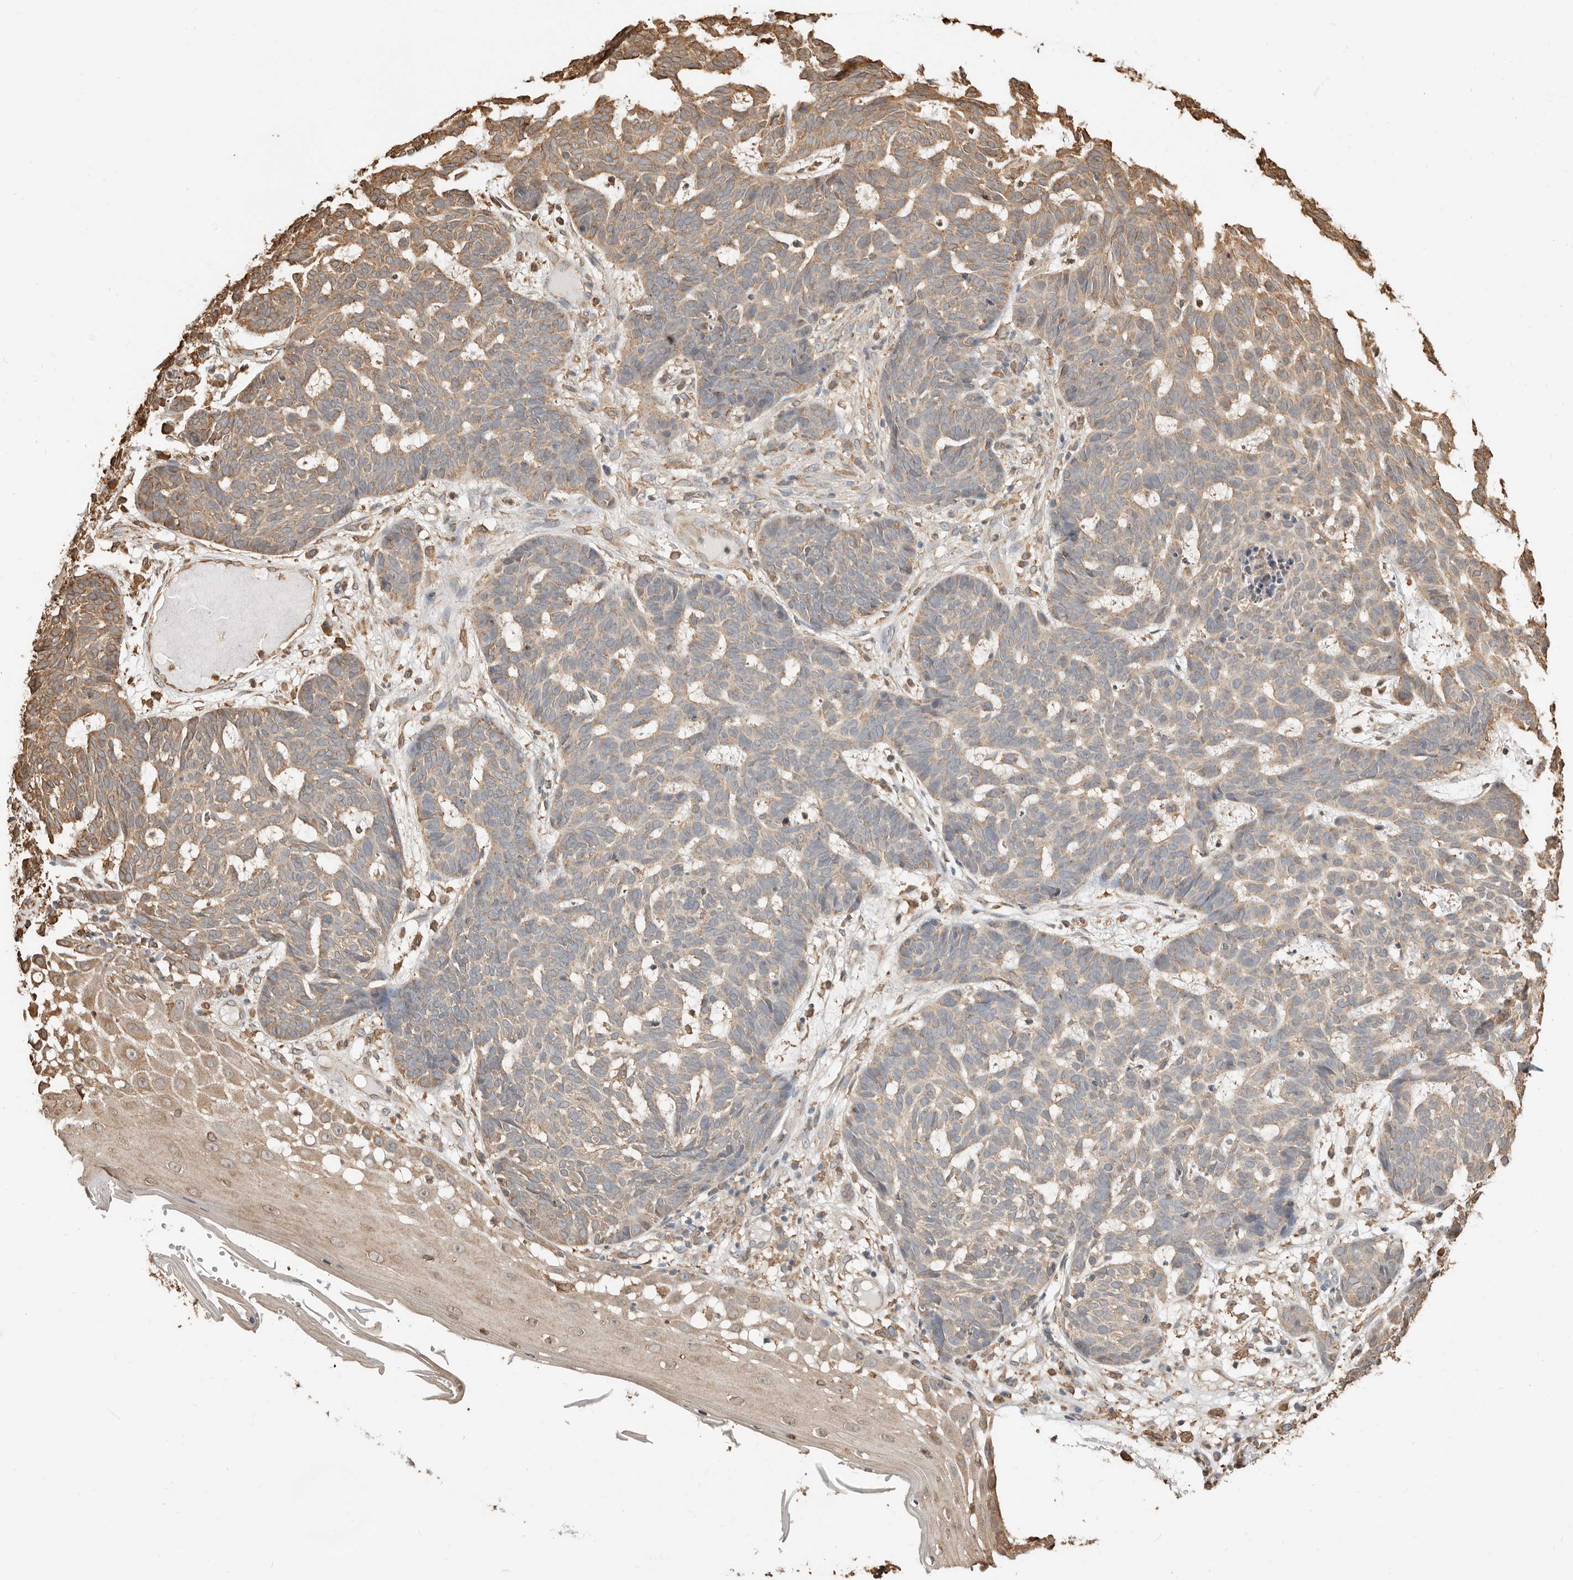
{"staining": {"intensity": "moderate", "quantity": "25%-75%", "location": "cytoplasmic/membranous"}, "tissue": "skin cancer", "cell_type": "Tumor cells", "image_type": "cancer", "snomed": [{"axis": "morphology", "description": "Basal cell carcinoma"}, {"axis": "topography", "description": "Skin"}], "caption": "Protein staining shows moderate cytoplasmic/membranous positivity in about 25%-75% of tumor cells in basal cell carcinoma (skin).", "gene": "ARHGEF10L", "patient": {"sex": "male", "age": 85}}